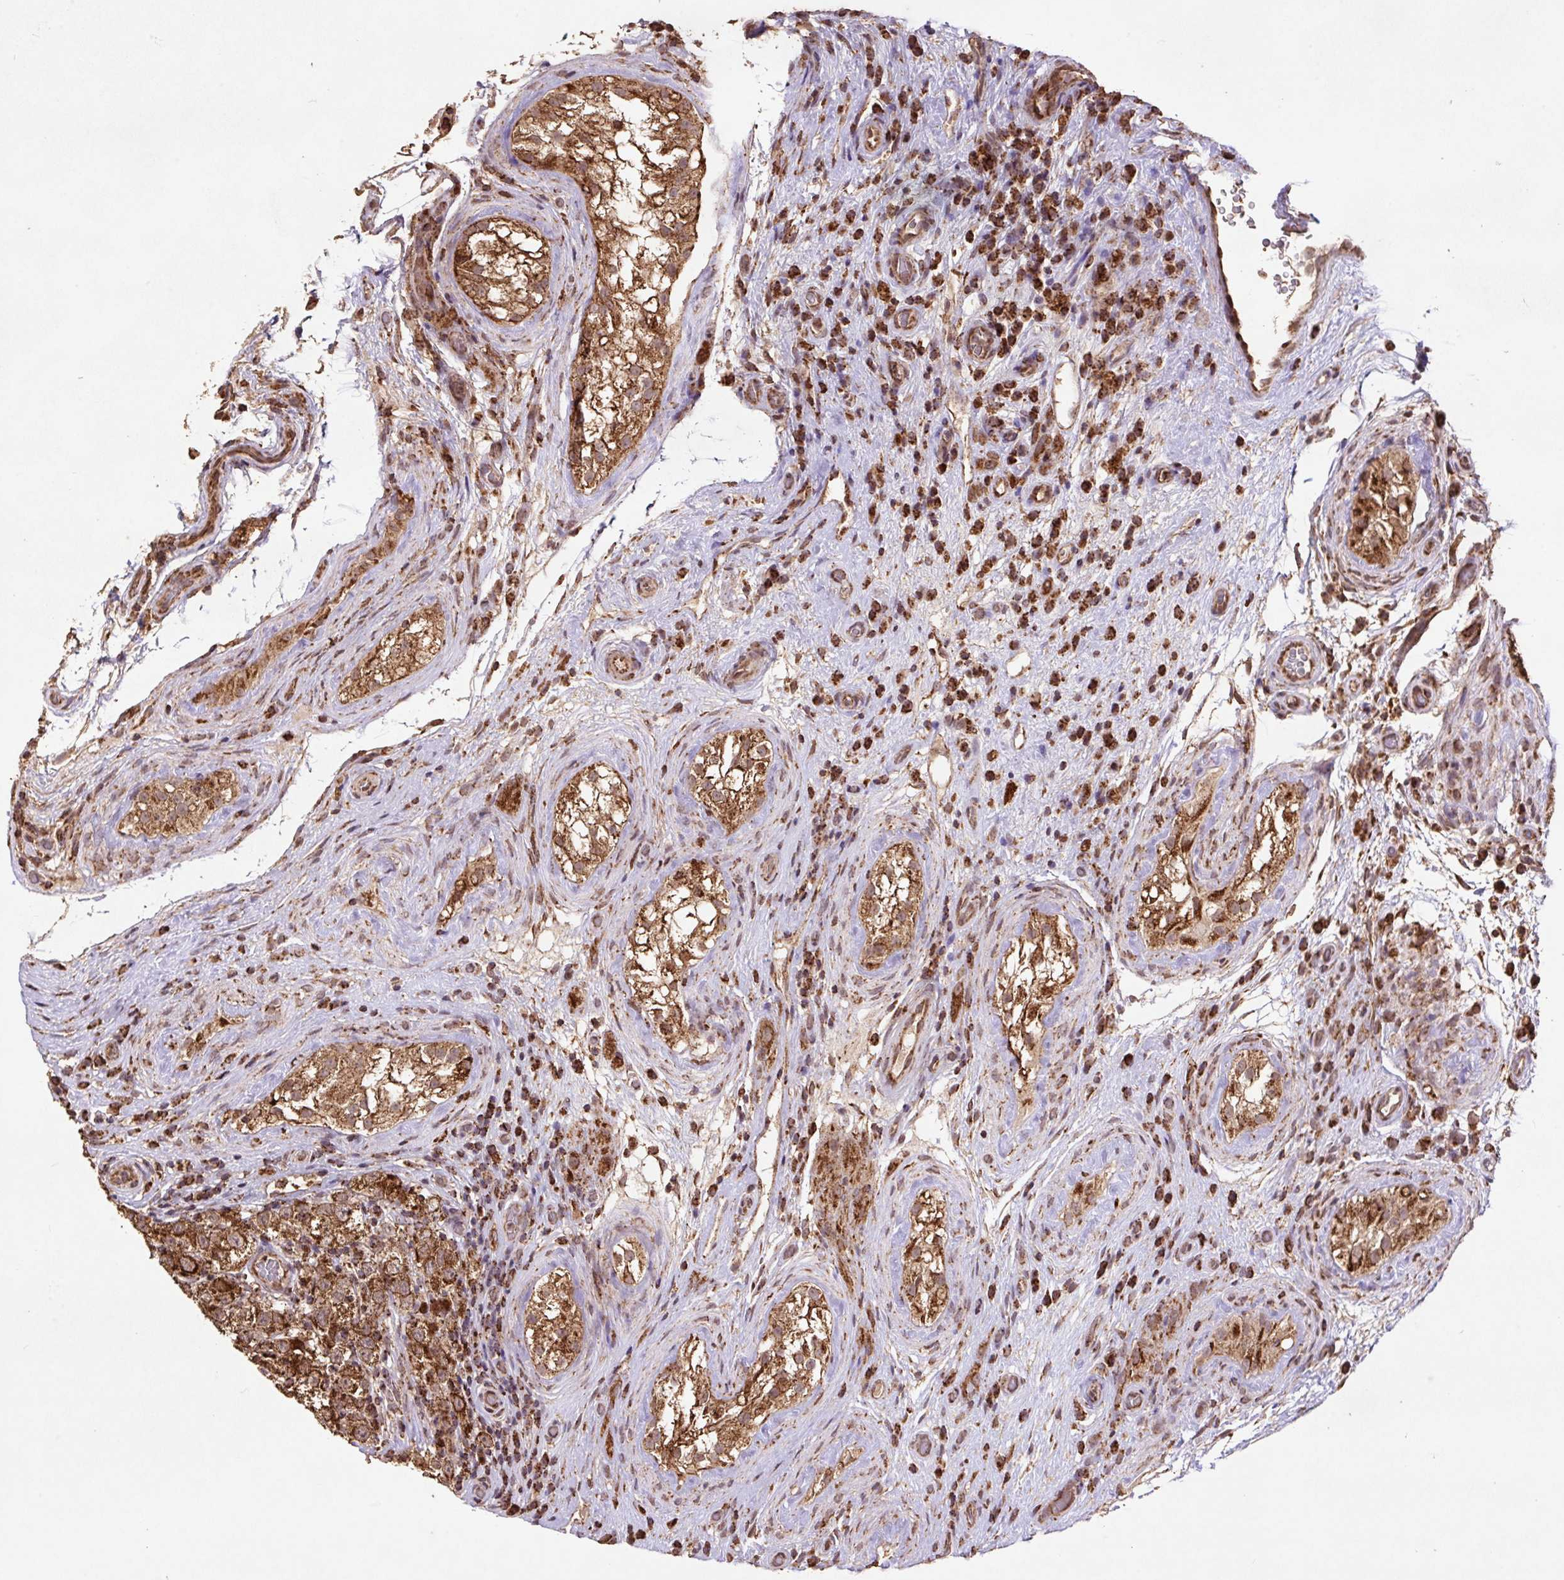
{"staining": {"intensity": "strong", "quantity": ">75%", "location": "cytoplasmic/membranous"}, "tissue": "testis cancer", "cell_type": "Tumor cells", "image_type": "cancer", "snomed": [{"axis": "morphology", "description": "Seminoma, NOS"}, {"axis": "morphology", "description": "Carcinoma, Embryonal, NOS"}, {"axis": "topography", "description": "Testis"}], "caption": "Testis seminoma stained with IHC exhibits strong cytoplasmic/membranous positivity in about >75% of tumor cells.", "gene": "ATP5F1A", "patient": {"sex": "male", "age": 41}}